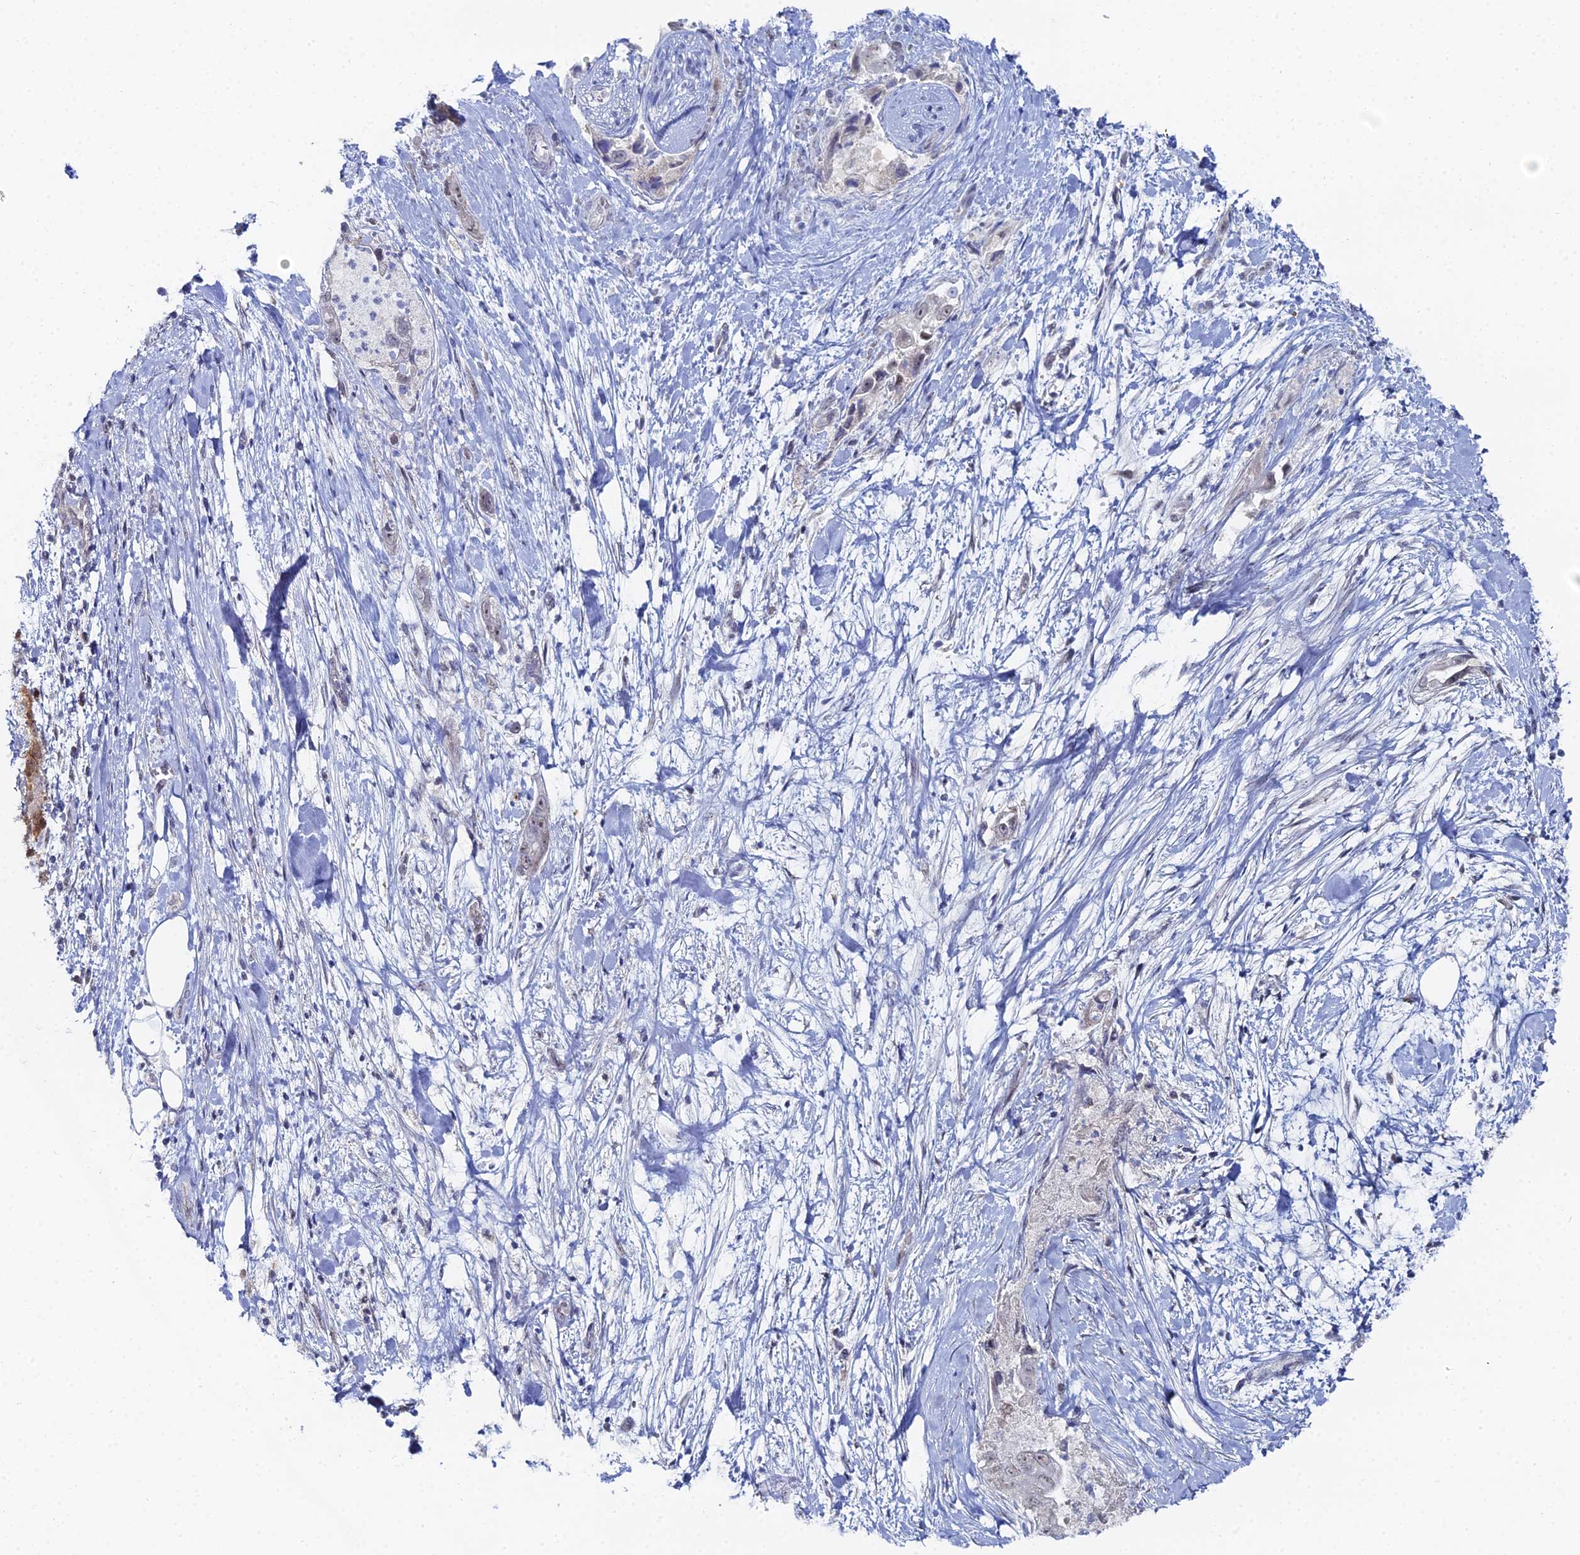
{"staining": {"intensity": "weak", "quantity": "<25%", "location": "nuclear"}, "tissue": "pancreatic cancer", "cell_type": "Tumor cells", "image_type": "cancer", "snomed": [{"axis": "morphology", "description": "Adenocarcinoma, NOS"}, {"axis": "topography", "description": "Pancreas"}], "caption": "High power microscopy histopathology image of an immunohistochemistry (IHC) micrograph of pancreatic adenocarcinoma, revealing no significant positivity in tumor cells.", "gene": "THAP4", "patient": {"sex": "female", "age": 78}}